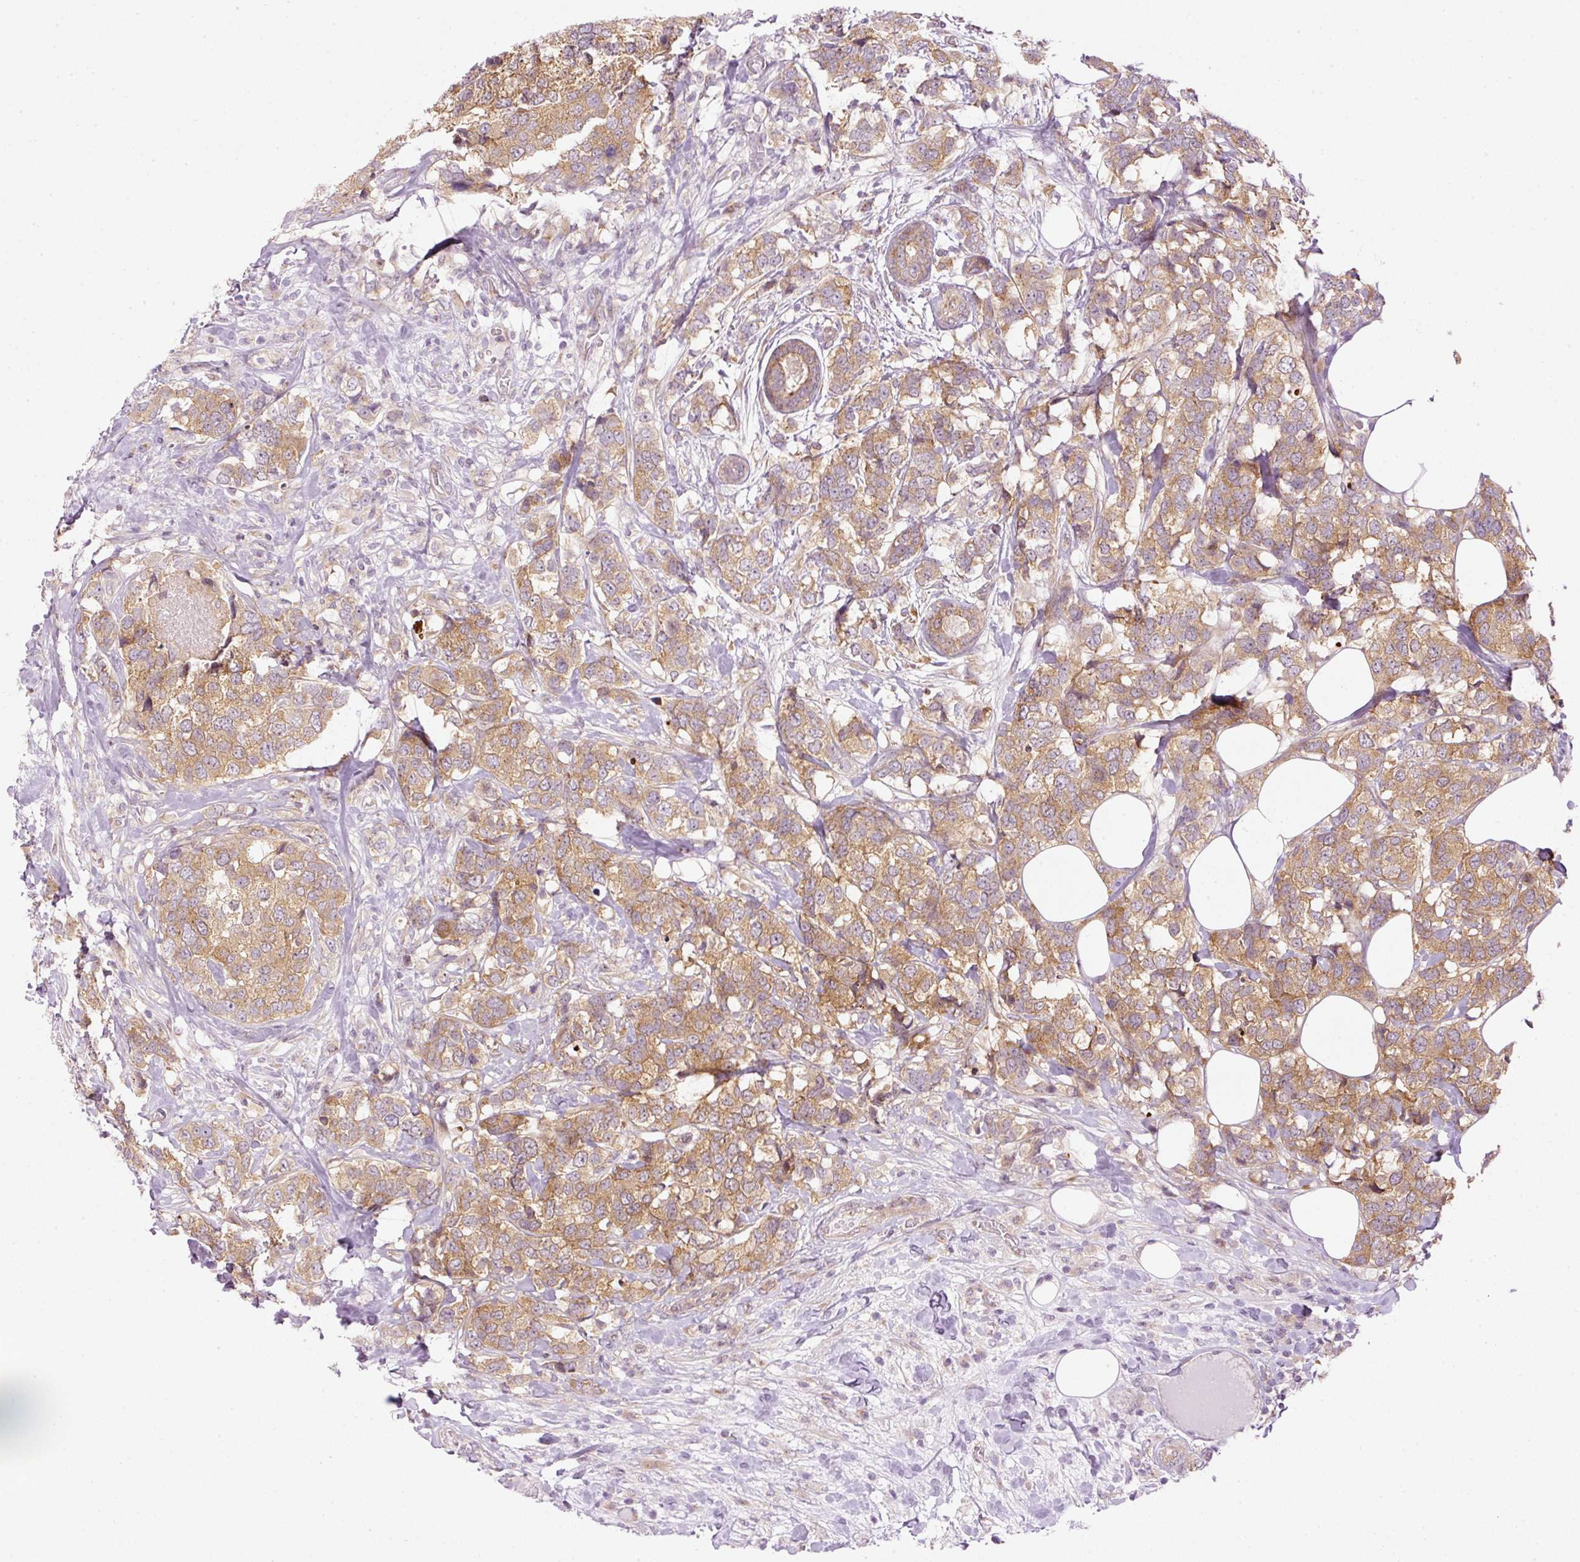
{"staining": {"intensity": "moderate", "quantity": ">75%", "location": "cytoplasmic/membranous"}, "tissue": "breast cancer", "cell_type": "Tumor cells", "image_type": "cancer", "snomed": [{"axis": "morphology", "description": "Lobular carcinoma"}, {"axis": "topography", "description": "Breast"}], "caption": "Moderate cytoplasmic/membranous positivity is seen in approximately >75% of tumor cells in breast cancer (lobular carcinoma).", "gene": "MZT2B", "patient": {"sex": "female", "age": 59}}